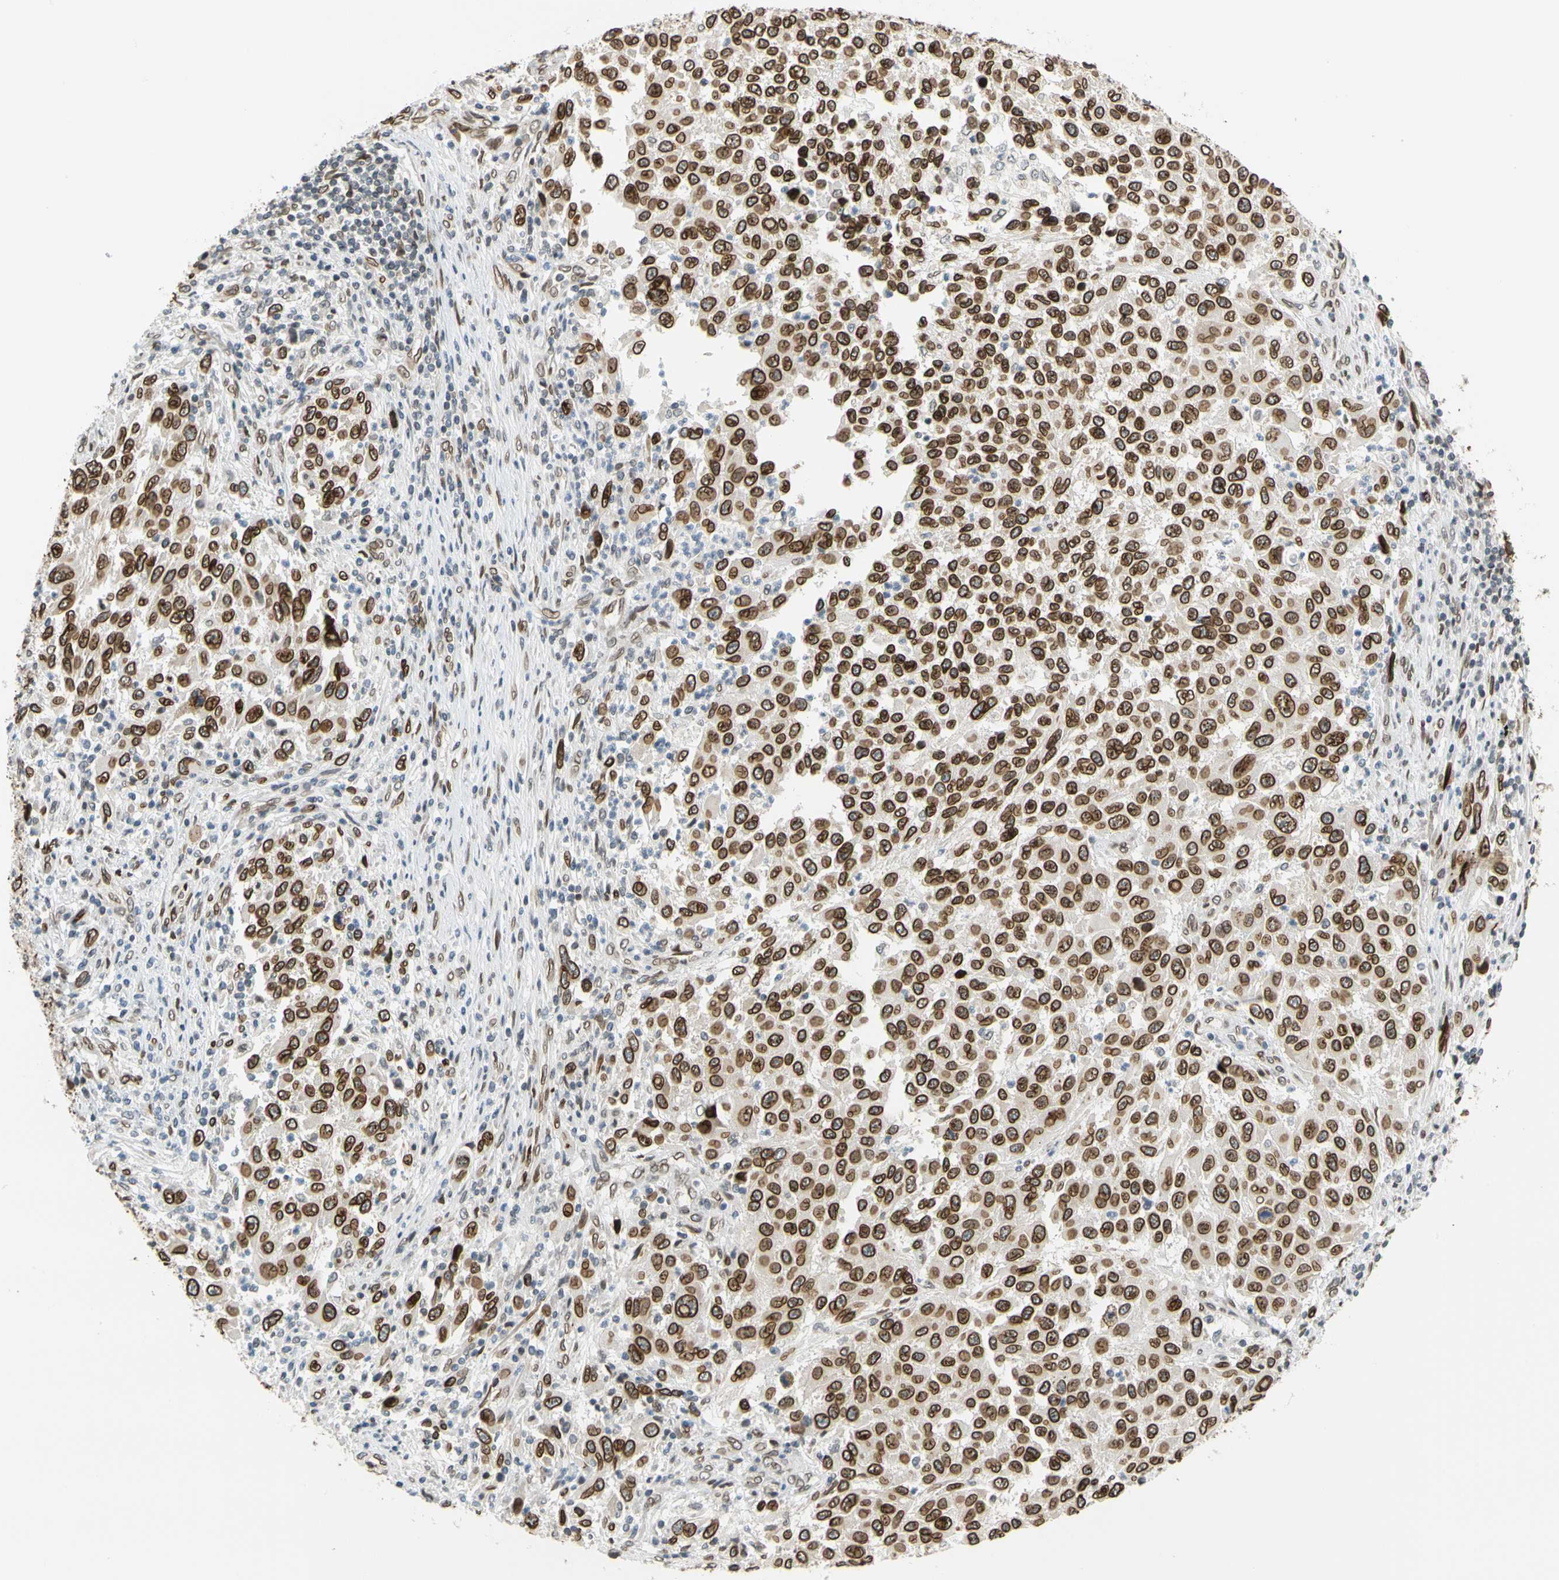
{"staining": {"intensity": "strong", "quantity": ">75%", "location": "cytoplasmic/membranous,nuclear"}, "tissue": "melanoma", "cell_type": "Tumor cells", "image_type": "cancer", "snomed": [{"axis": "morphology", "description": "Malignant melanoma, Metastatic site"}, {"axis": "topography", "description": "Lymph node"}], "caption": "DAB (3,3'-diaminobenzidine) immunohistochemical staining of melanoma demonstrates strong cytoplasmic/membranous and nuclear protein staining in about >75% of tumor cells. Nuclei are stained in blue.", "gene": "SUN1", "patient": {"sex": "male", "age": 61}}